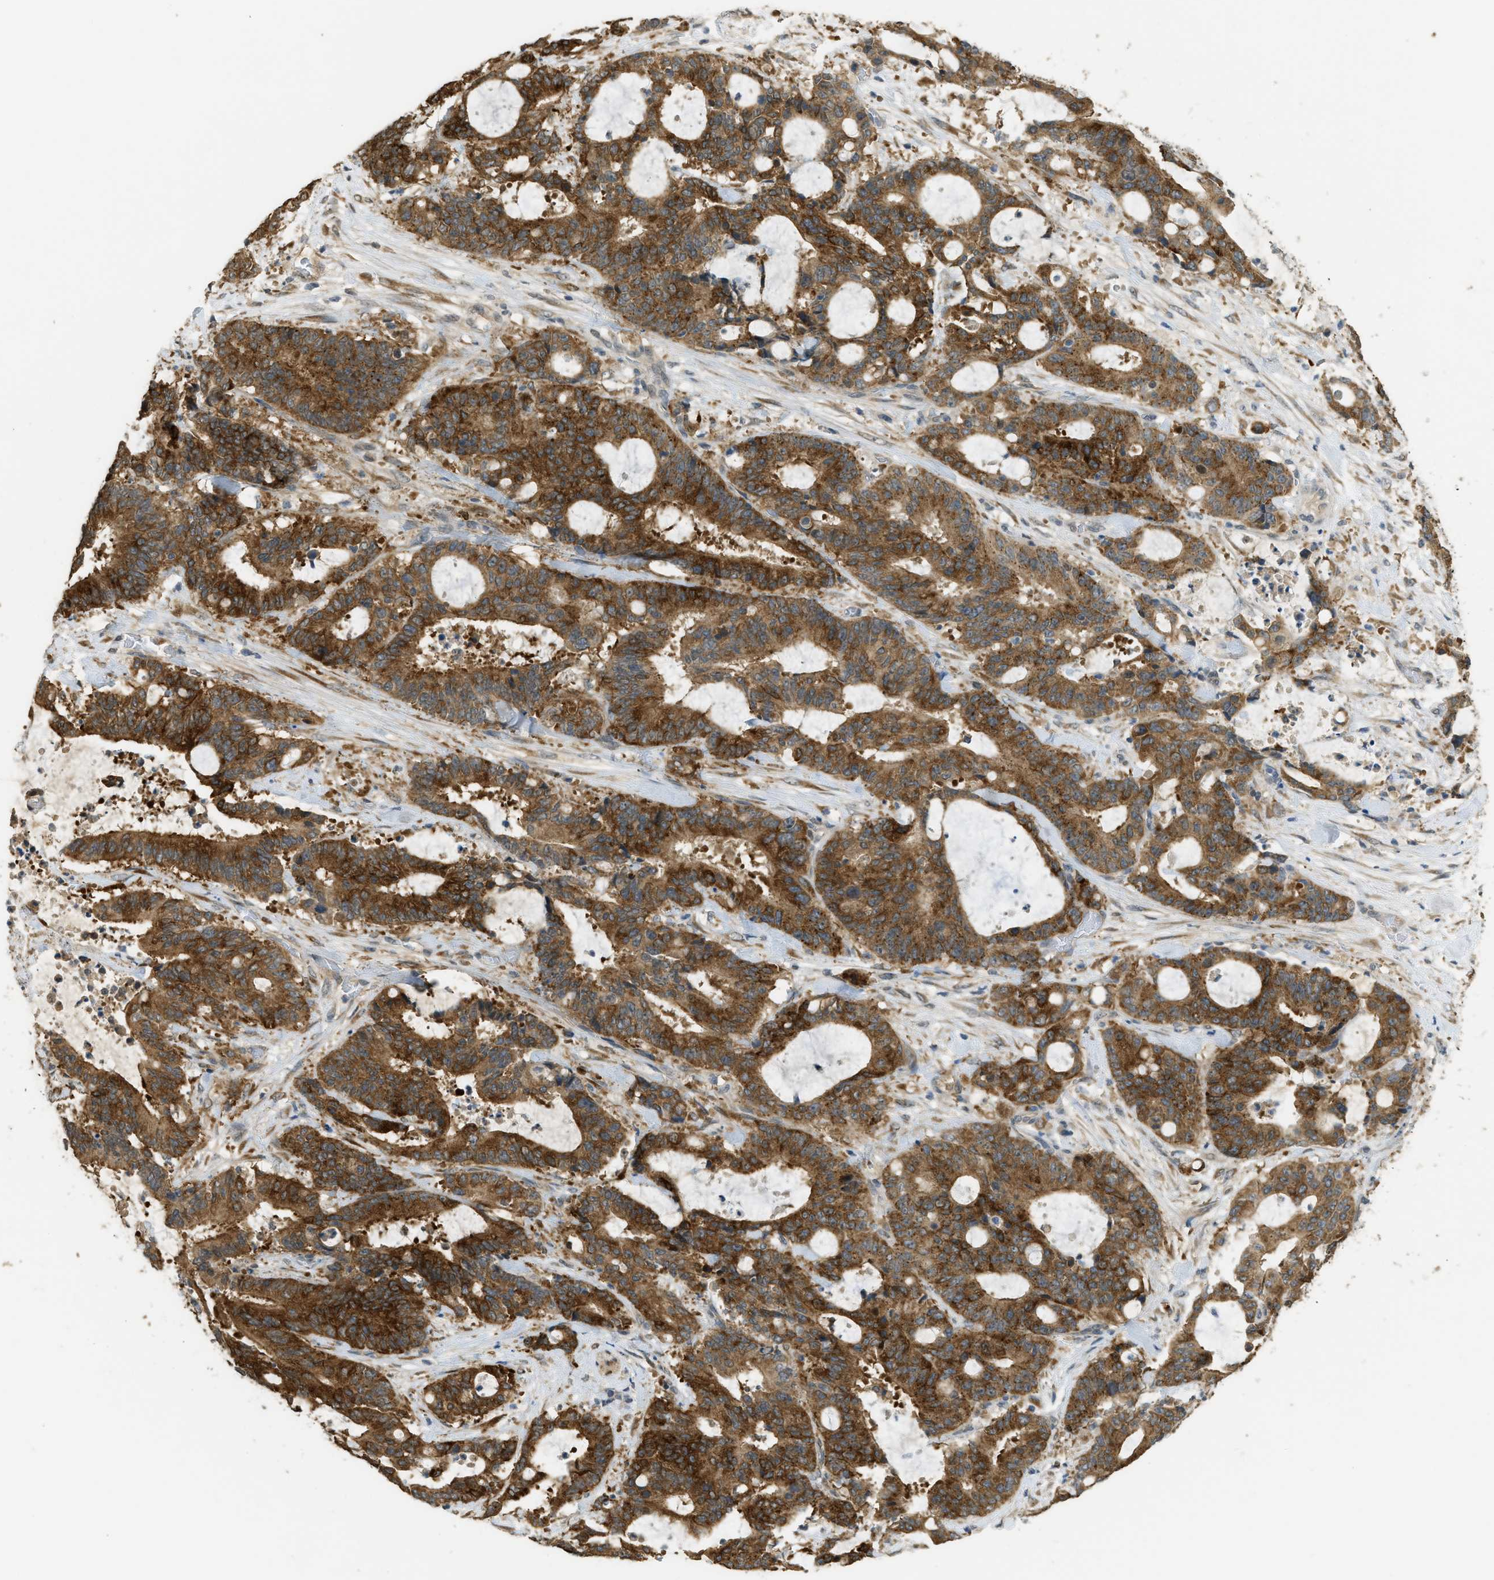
{"staining": {"intensity": "strong", "quantity": ">75%", "location": "cytoplasmic/membranous"}, "tissue": "liver cancer", "cell_type": "Tumor cells", "image_type": "cancer", "snomed": [{"axis": "morphology", "description": "Normal tissue, NOS"}, {"axis": "morphology", "description": "Cholangiocarcinoma"}, {"axis": "topography", "description": "Liver"}, {"axis": "topography", "description": "Peripheral nerve tissue"}], "caption": "The micrograph exhibits staining of liver cancer, revealing strong cytoplasmic/membranous protein expression (brown color) within tumor cells.", "gene": "IGF2BP2", "patient": {"sex": "female", "age": 73}}